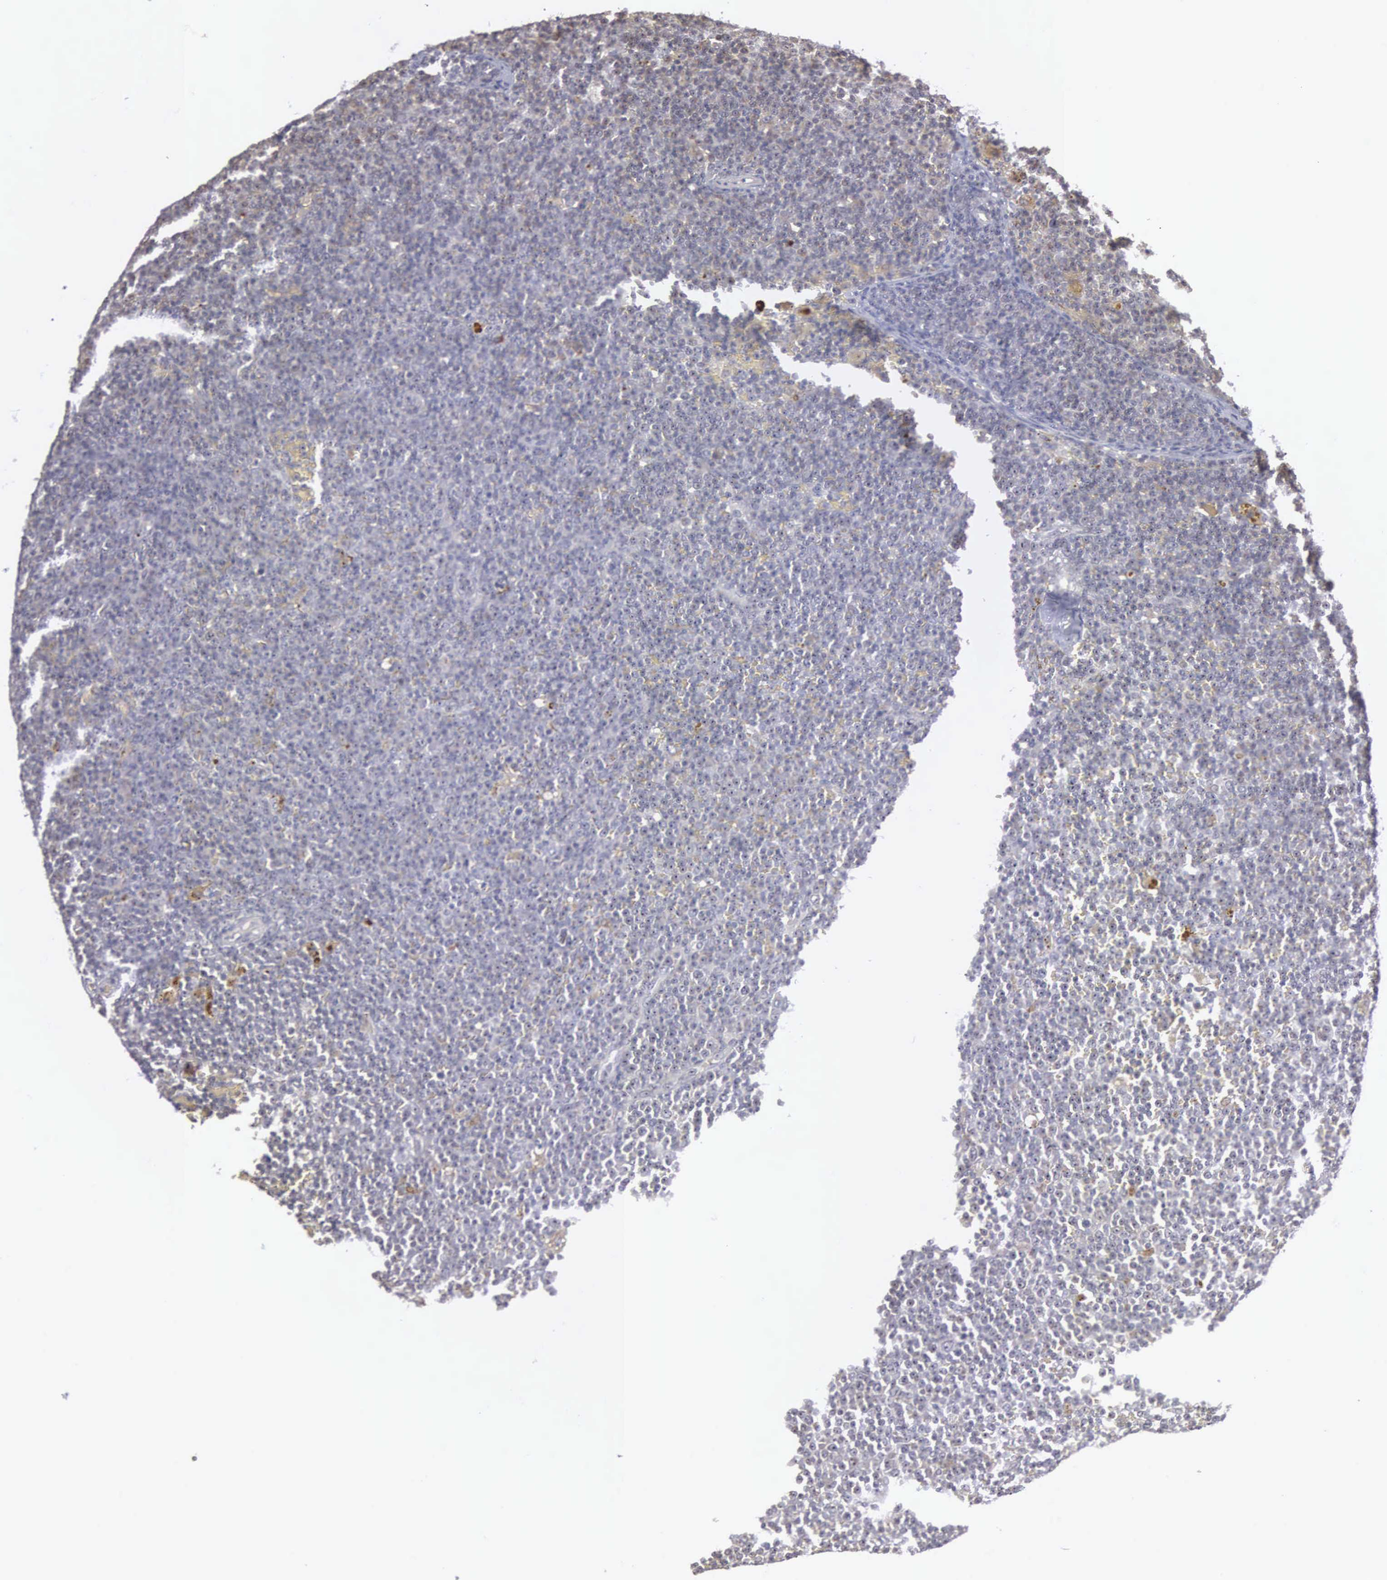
{"staining": {"intensity": "negative", "quantity": "none", "location": "none"}, "tissue": "lymphoma", "cell_type": "Tumor cells", "image_type": "cancer", "snomed": [{"axis": "morphology", "description": "Malignant lymphoma, non-Hodgkin's type, Low grade"}, {"axis": "topography", "description": "Lymph node"}], "caption": "Immunohistochemical staining of human lymphoma shows no significant expression in tumor cells.", "gene": "AMN", "patient": {"sex": "male", "age": 50}}